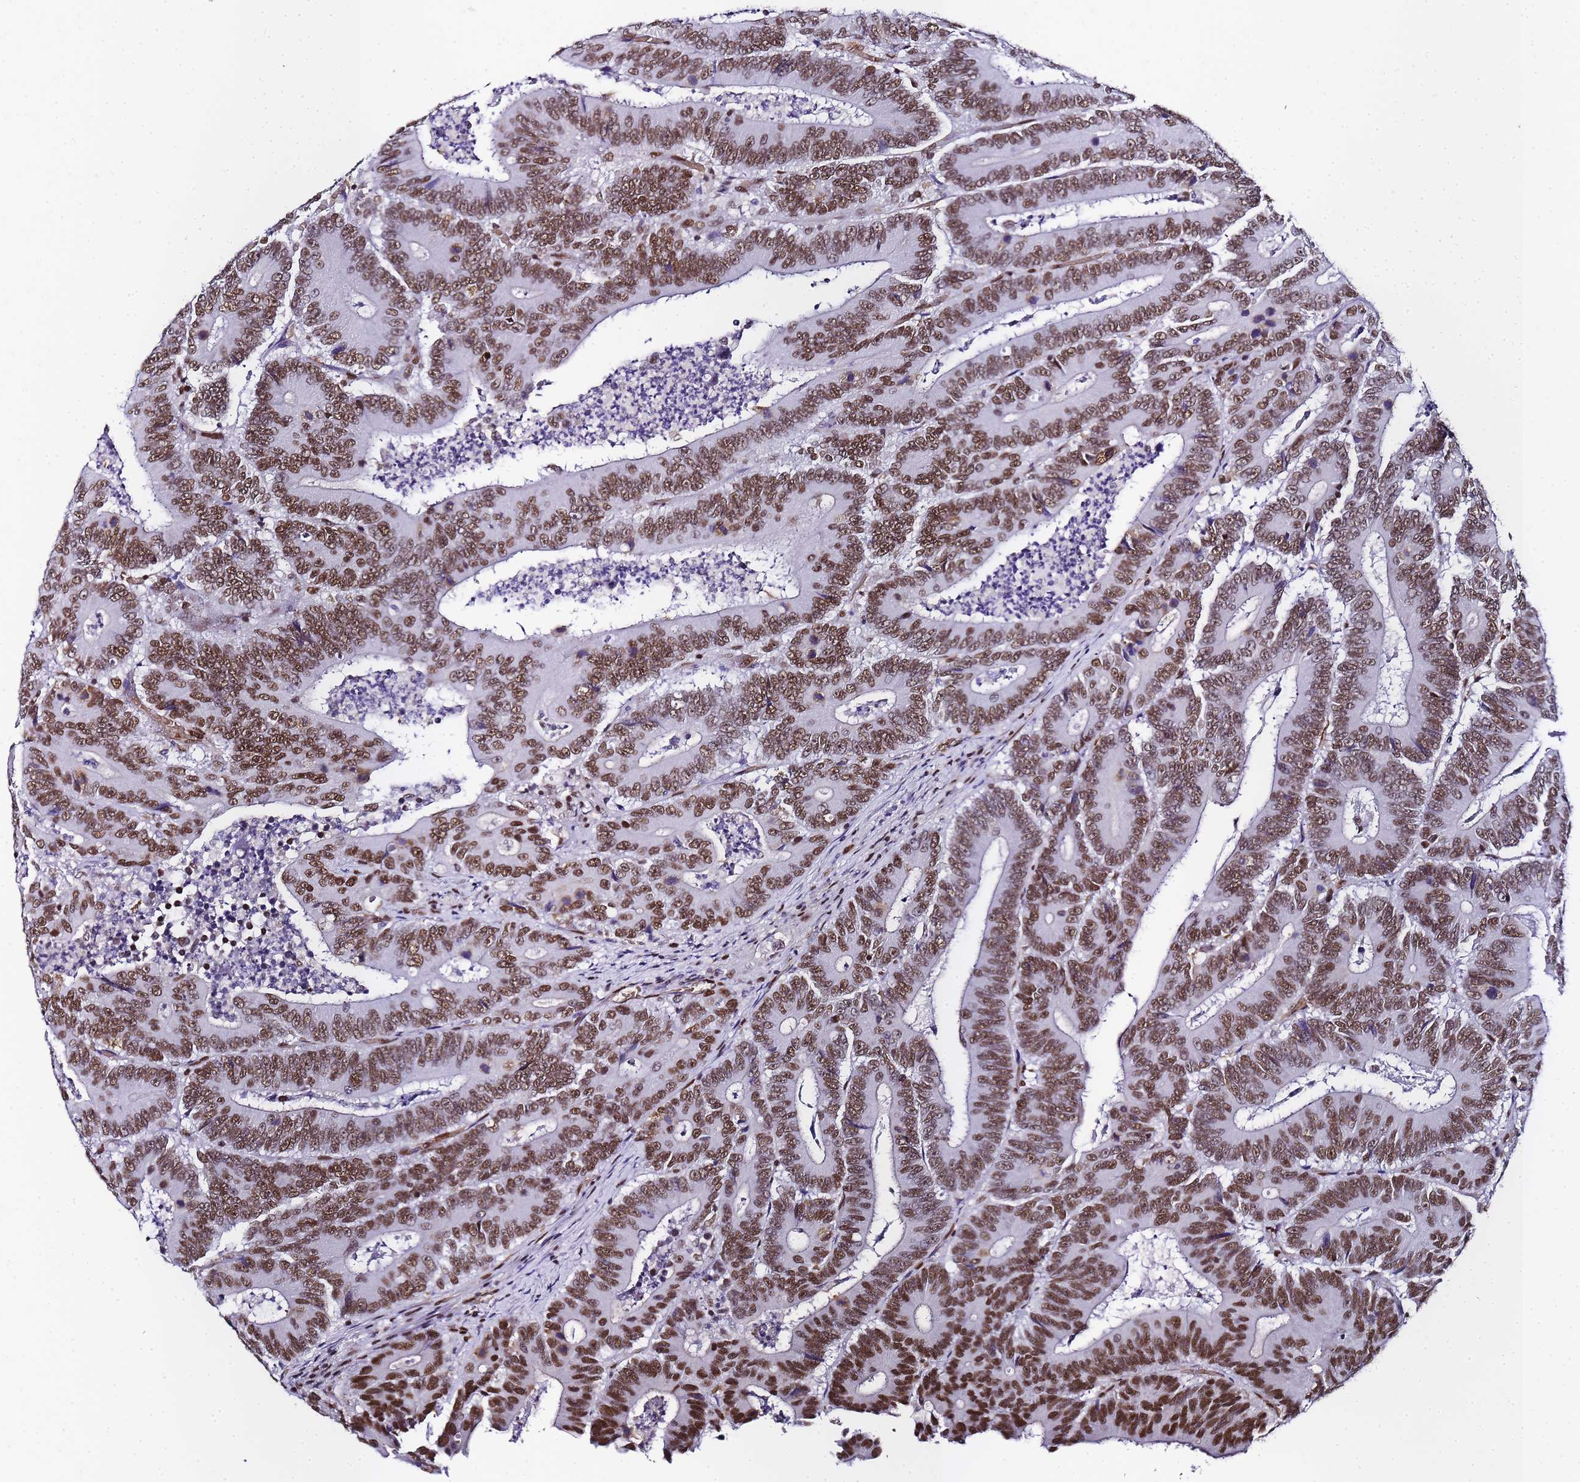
{"staining": {"intensity": "moderate", "quantity": ">75%", "location": "nuclear"}, "tissue": "colorectal cancer", "cell_type": "Tumor cells", "image_type": "cancer", "snomed": [{"axis": "morphology", "description": "Adenocarcinoma, NOS"}, {"axis": "topography", "description": "Colon"}], "caption": "Tumor cells show medium levels of moderate nuclear positivity in approximately >75% of cells in colorectal adenocarcinoma.", "gene": "POLR1A", "patient": {"sex": "male", "age": 83}}